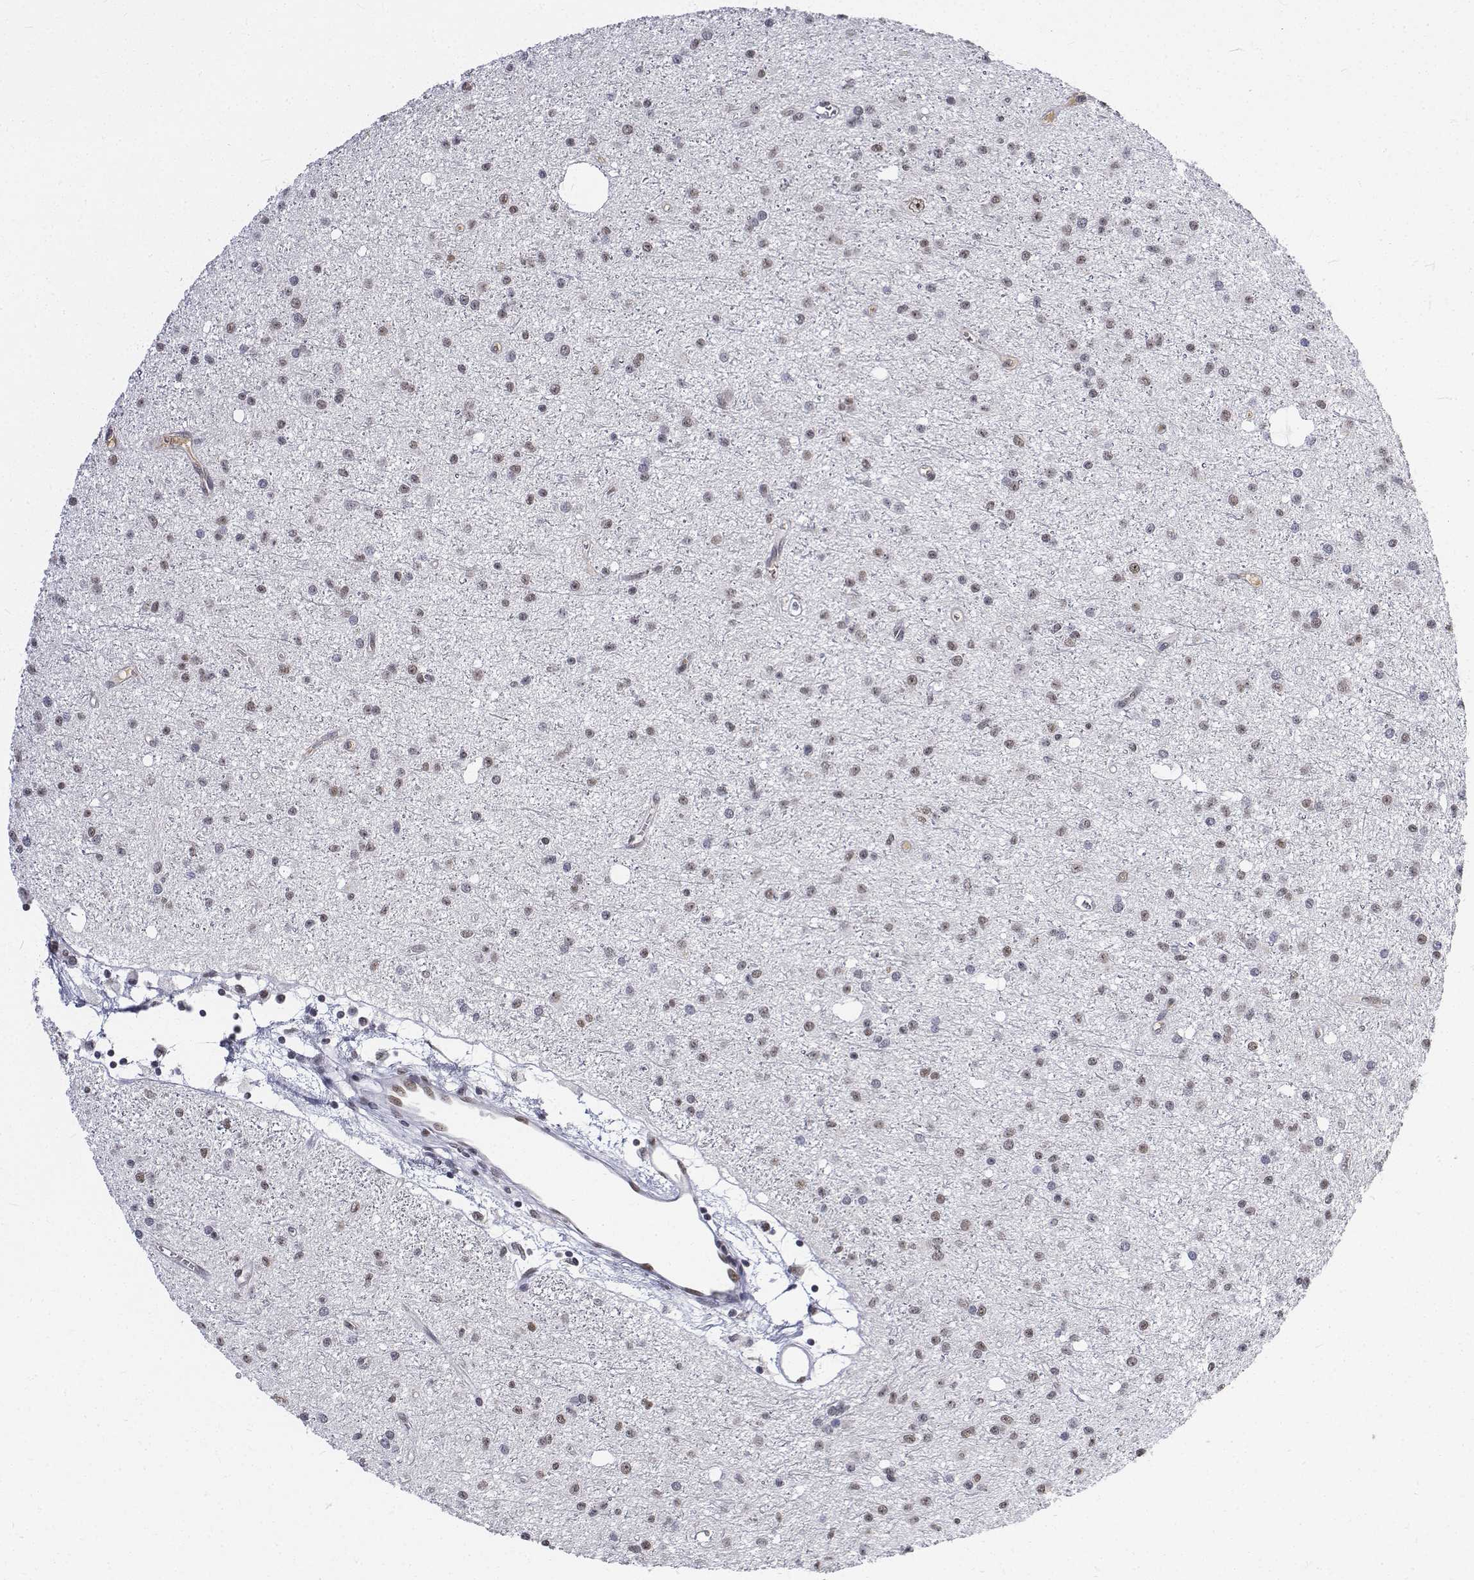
{"staining": {"intensity": "moderate", "quantity": "25%-75%", "location": "nuclear"}, "tissue": "glioma", "cell_type": "Tumor cells", "image_type": "cancer", "snomed": [{"axis": "morphology", "description": "Glioma, malignant, Low grade"}, {"axis": "topography", "description": "Brain"}], "caption": "Glioma stained with a protein marker displays moderate staining in tumor cells.", "gene": "ATRX", "patient": {"sex": "male", "age": 27}}